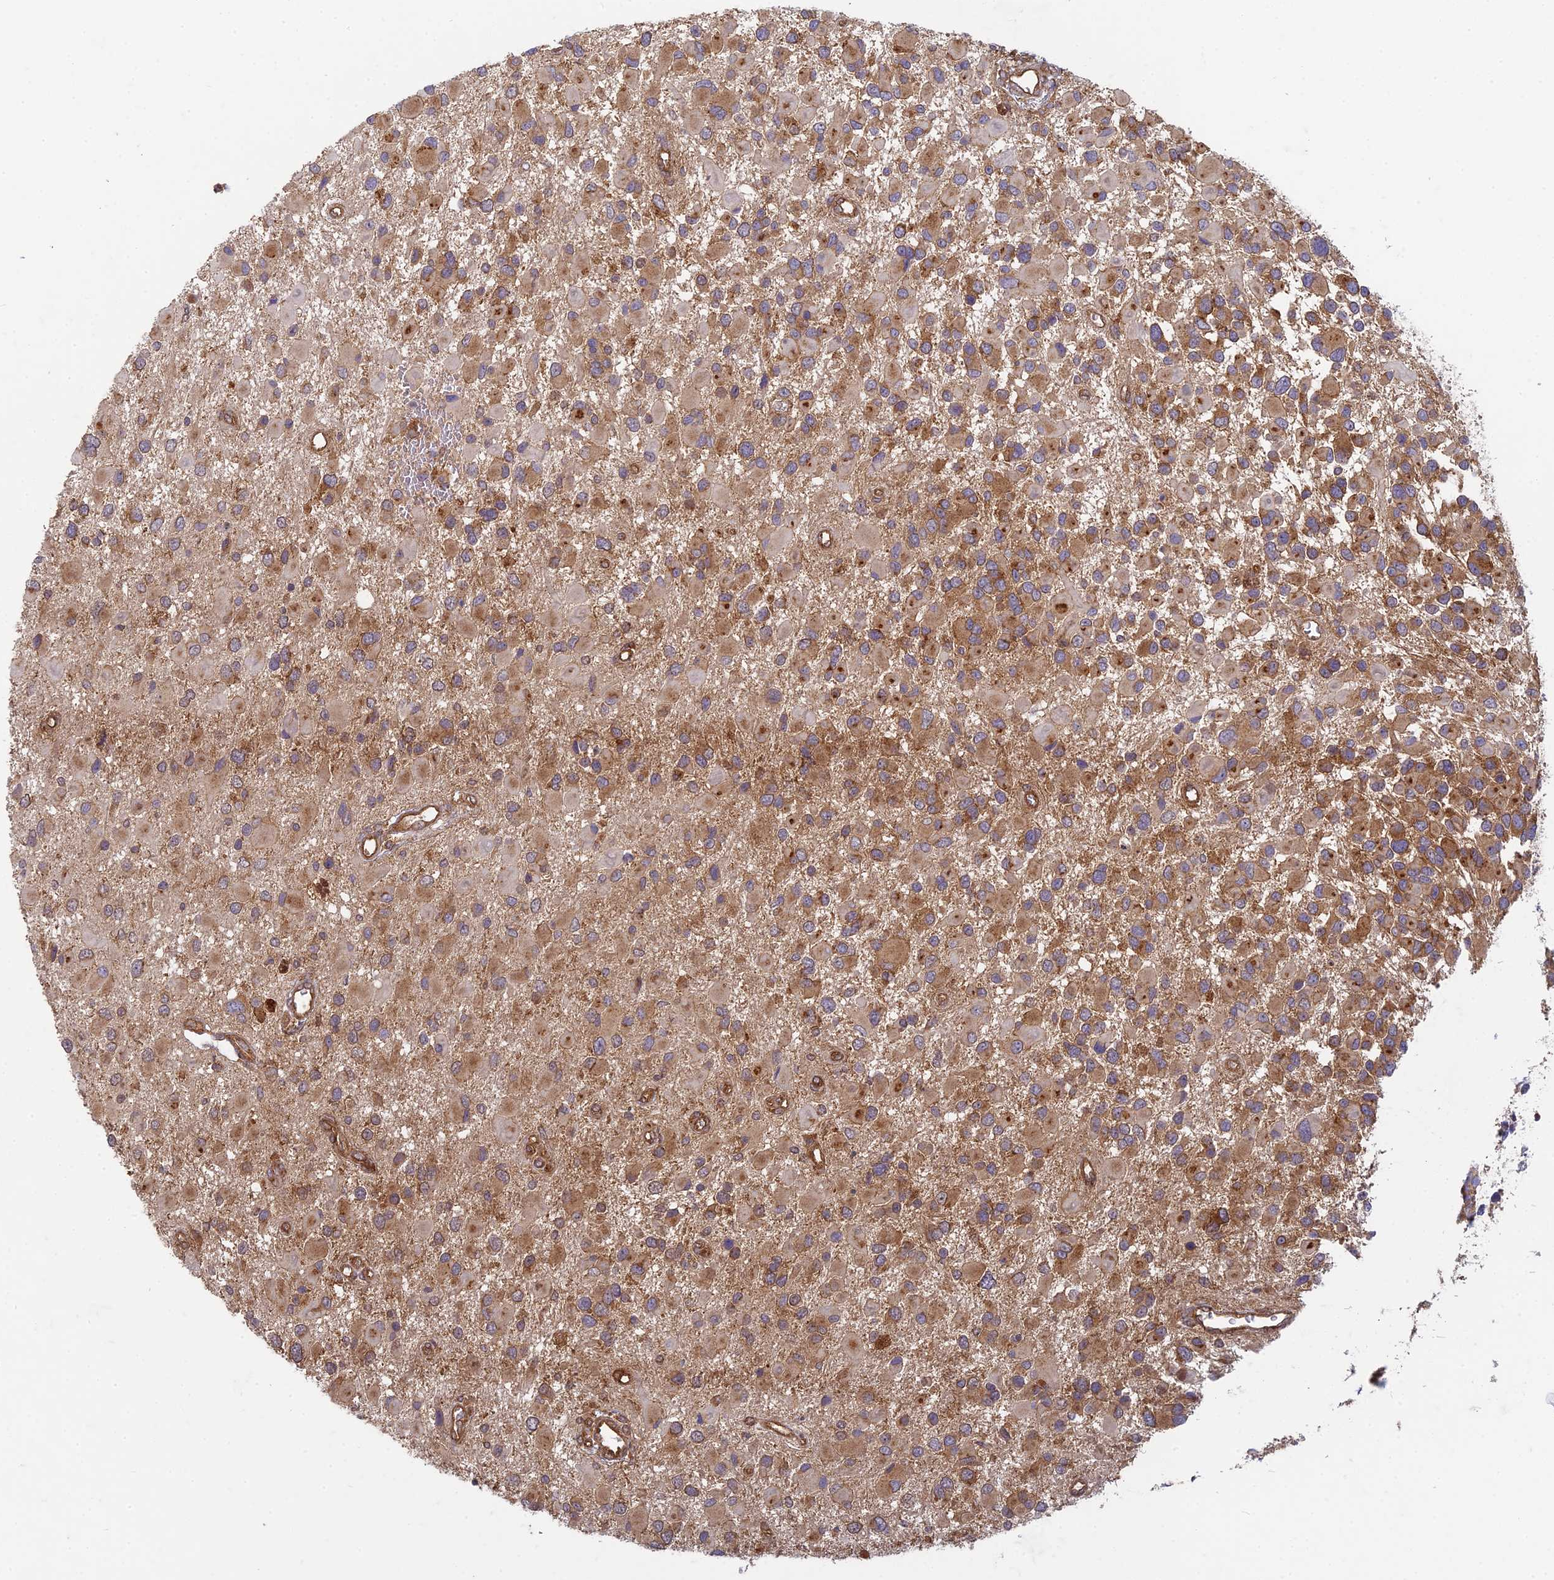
{"staining": {"intensity": "moderate", "quantity": ">75%", "location": "cytoplasmic/membranous"}, "tissue": "glioma", "cell_type": "Tumor cells", "image_type": "cancer", "snomed": [{"axis": "morphology", "description": "Glioma, malignant, High grade"}, {"axis": "topography", "description": "Brain"}], "caption": "IHC (DAB (3,3'-diaminobenzidine)) staining of high-grade glioma (malignant) demonstrates moderate cytoplasmic/membranous protein positivity in approximately >75% of tumor cells. Using DAB (brown) and hematoxylin (blue) stains, captured at high magnification using brightfield microscopy.", "gene": "TCF25", "patient": {"sex": "male", "age": 53}}